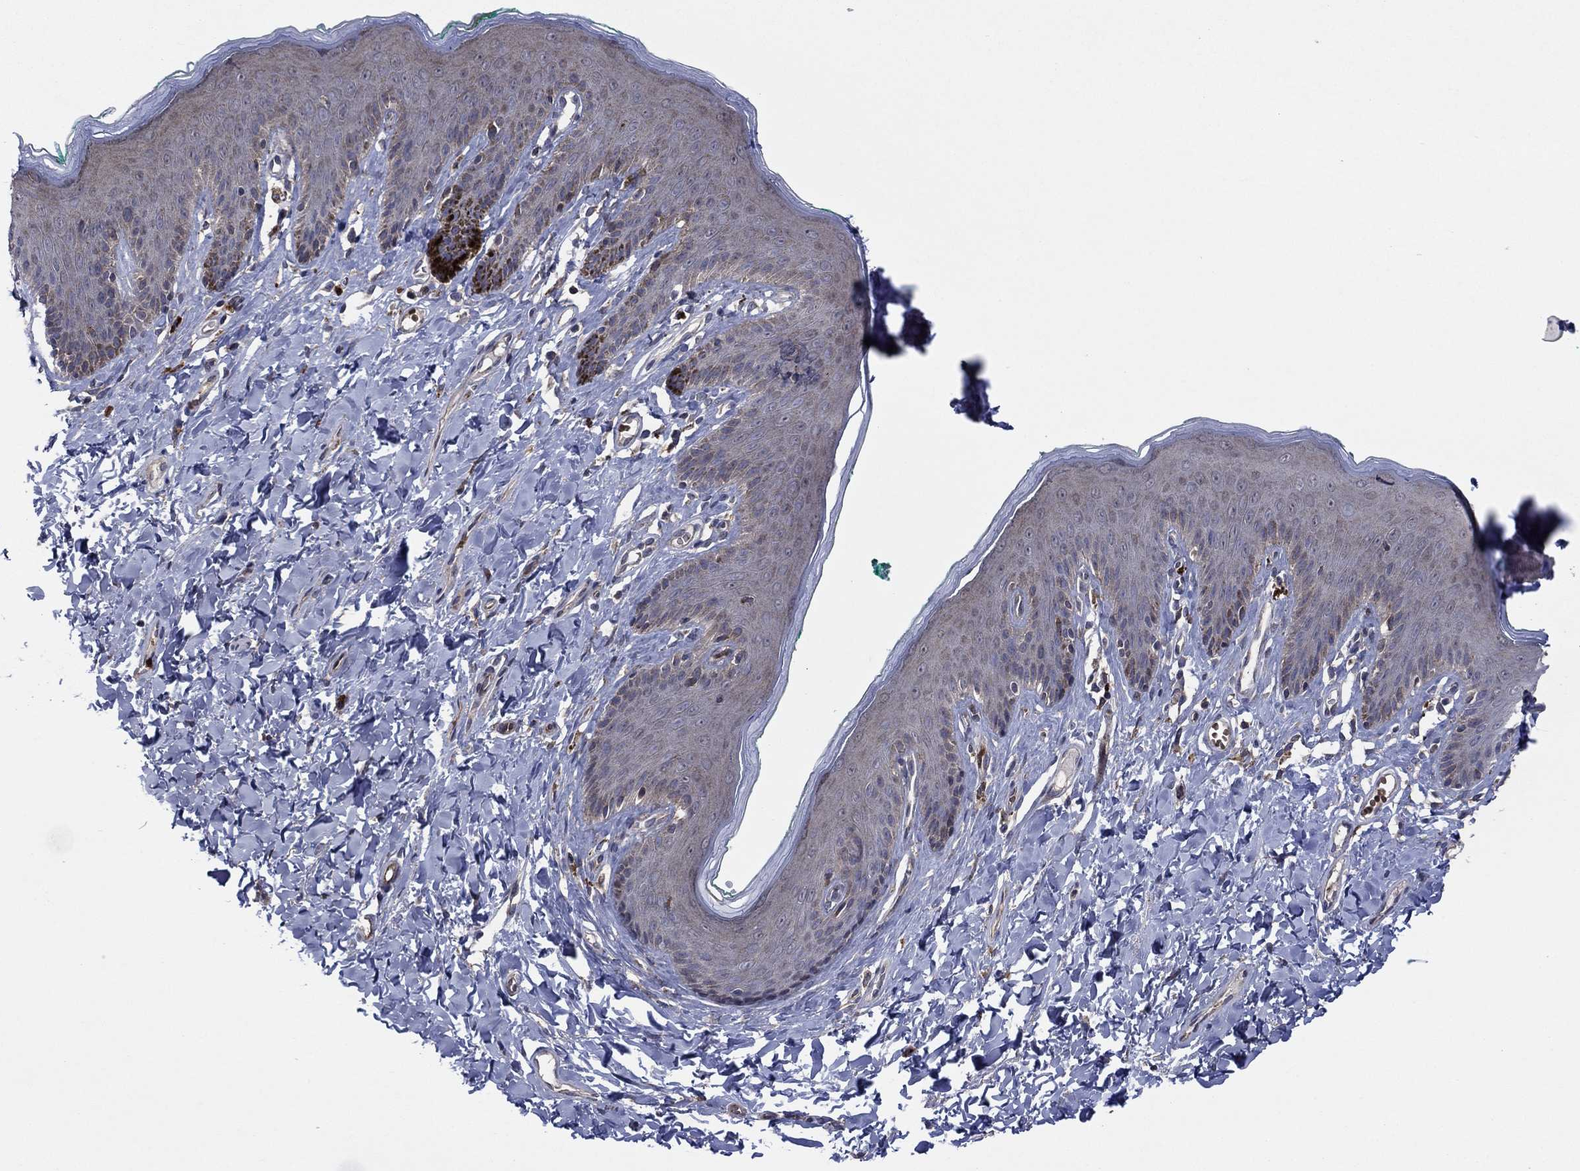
{"staining": {"intensity": "moderate", "quantity": "<25%", "location": "cytoplasmic/membranous"}, "tissue": "skin", "cell_type": "Epidermal cells", "image_type": "normal", "snomed": [{"axis": "morphology", "description": "Normal tissue, NOS"}, {"axis": "topography", "description": "Vulva"}], "caption": "The histopathology image reveals staining of normal skin, revealing moderate cytoplasmic/membranous protein expression (brown color) within epidermal cells.", "gene": "MEA1", "patient": {"sex": "female", "age": 66}}